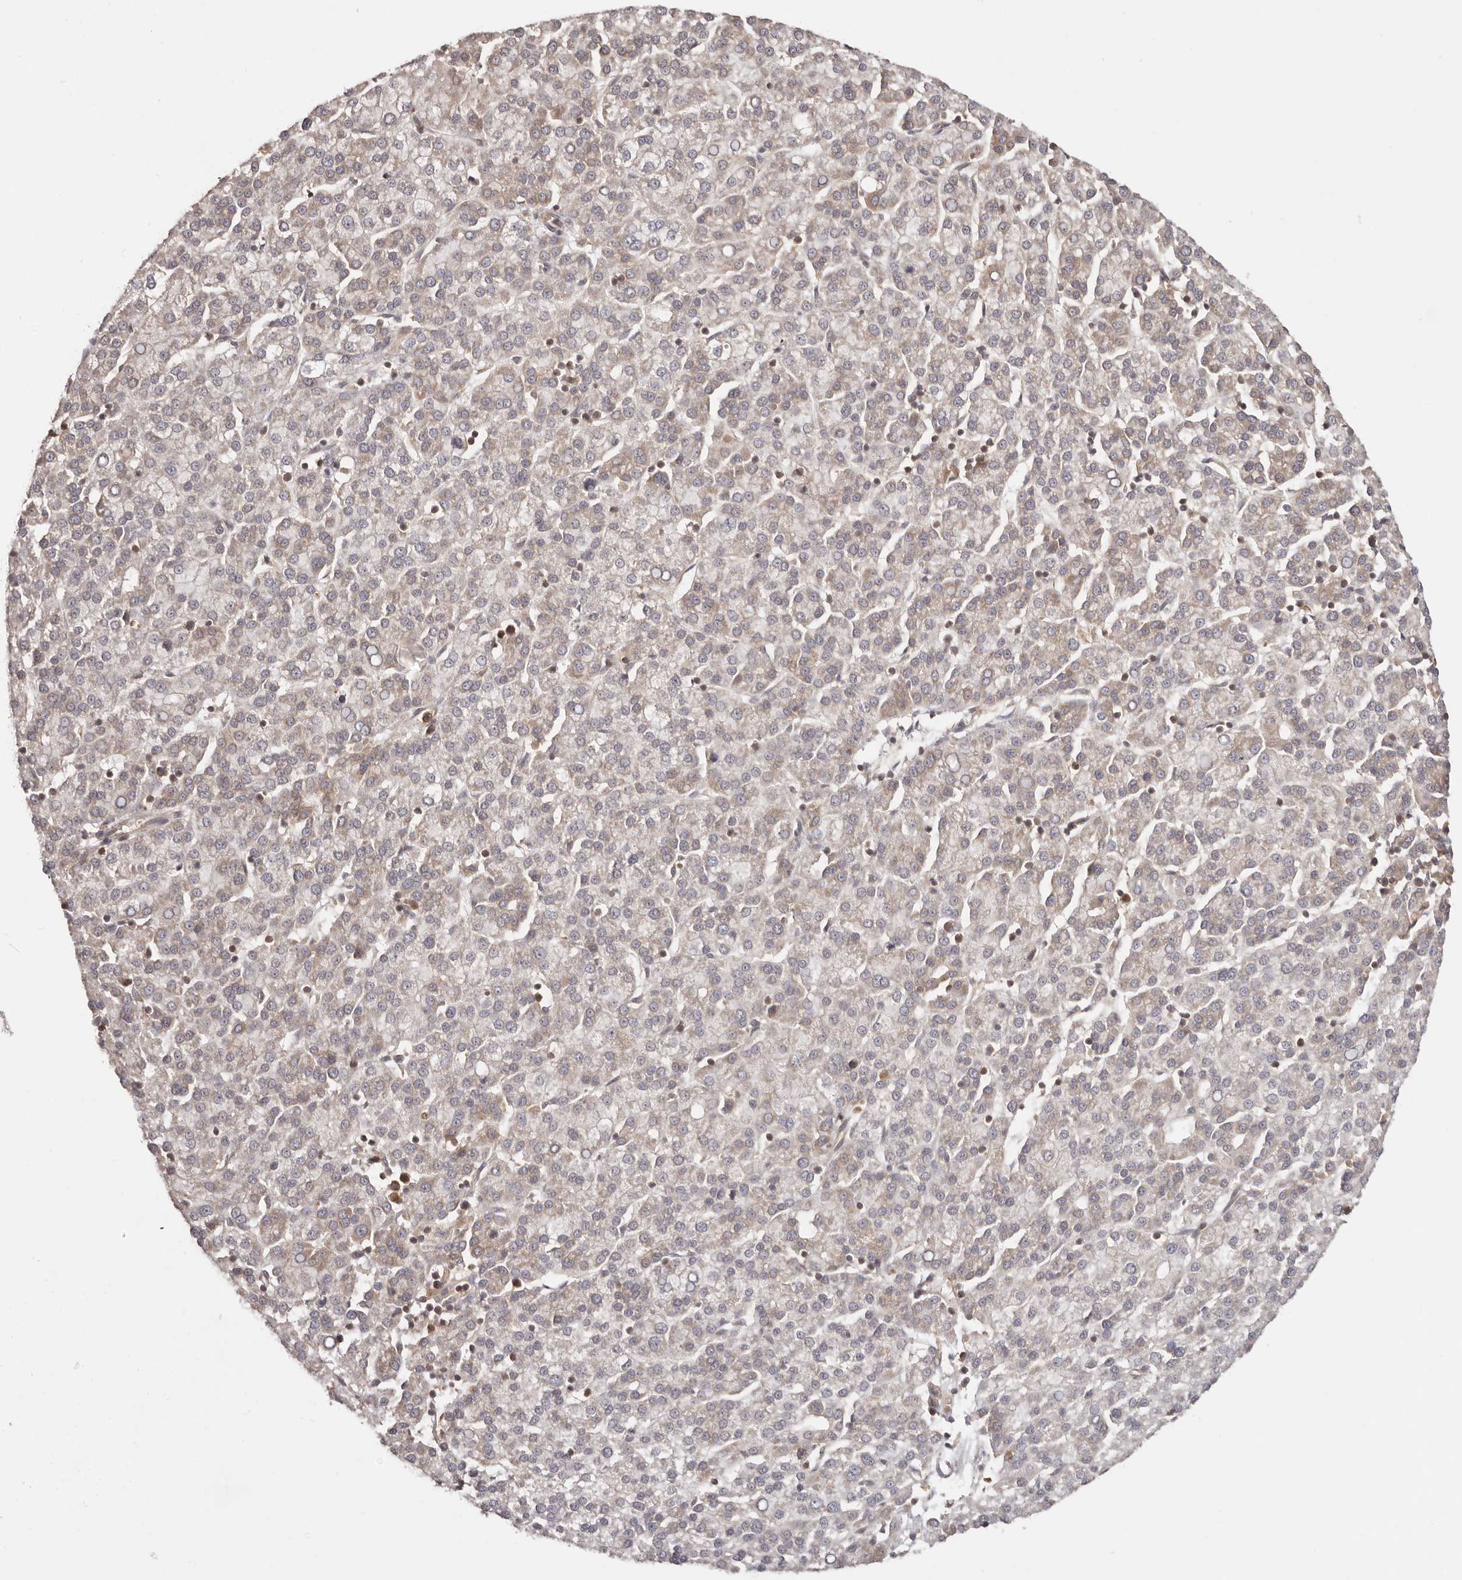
{"staining": {"intensity": "weak", "quantity": "25%-75%", "location": "cytoplasmic/membranous"}, "tissue": "liver cancer", "cell_type": "Tumor cells", "image_type": "cancer", "snomed": [{"axis": "morphology", "description": "Carcinoma, Hepatocellular, NOS"}, {"axis": "topography", "description": "Liver"}], "caption": "A high-resolution histopathology image shows IHC staining of liver hepatocellular carcinoma, which reveals weak cytoplasmic/membranous staining in approximately 25%-75% of tumor cells. (Stains: DAB (3,3'-diaminobenzidine) in brown, nuclei in blue, Microscopy: brightfield microscopy at high magnification).", "gene": "EEF1E1", "patient": {"sex": "female", "age": 58}}